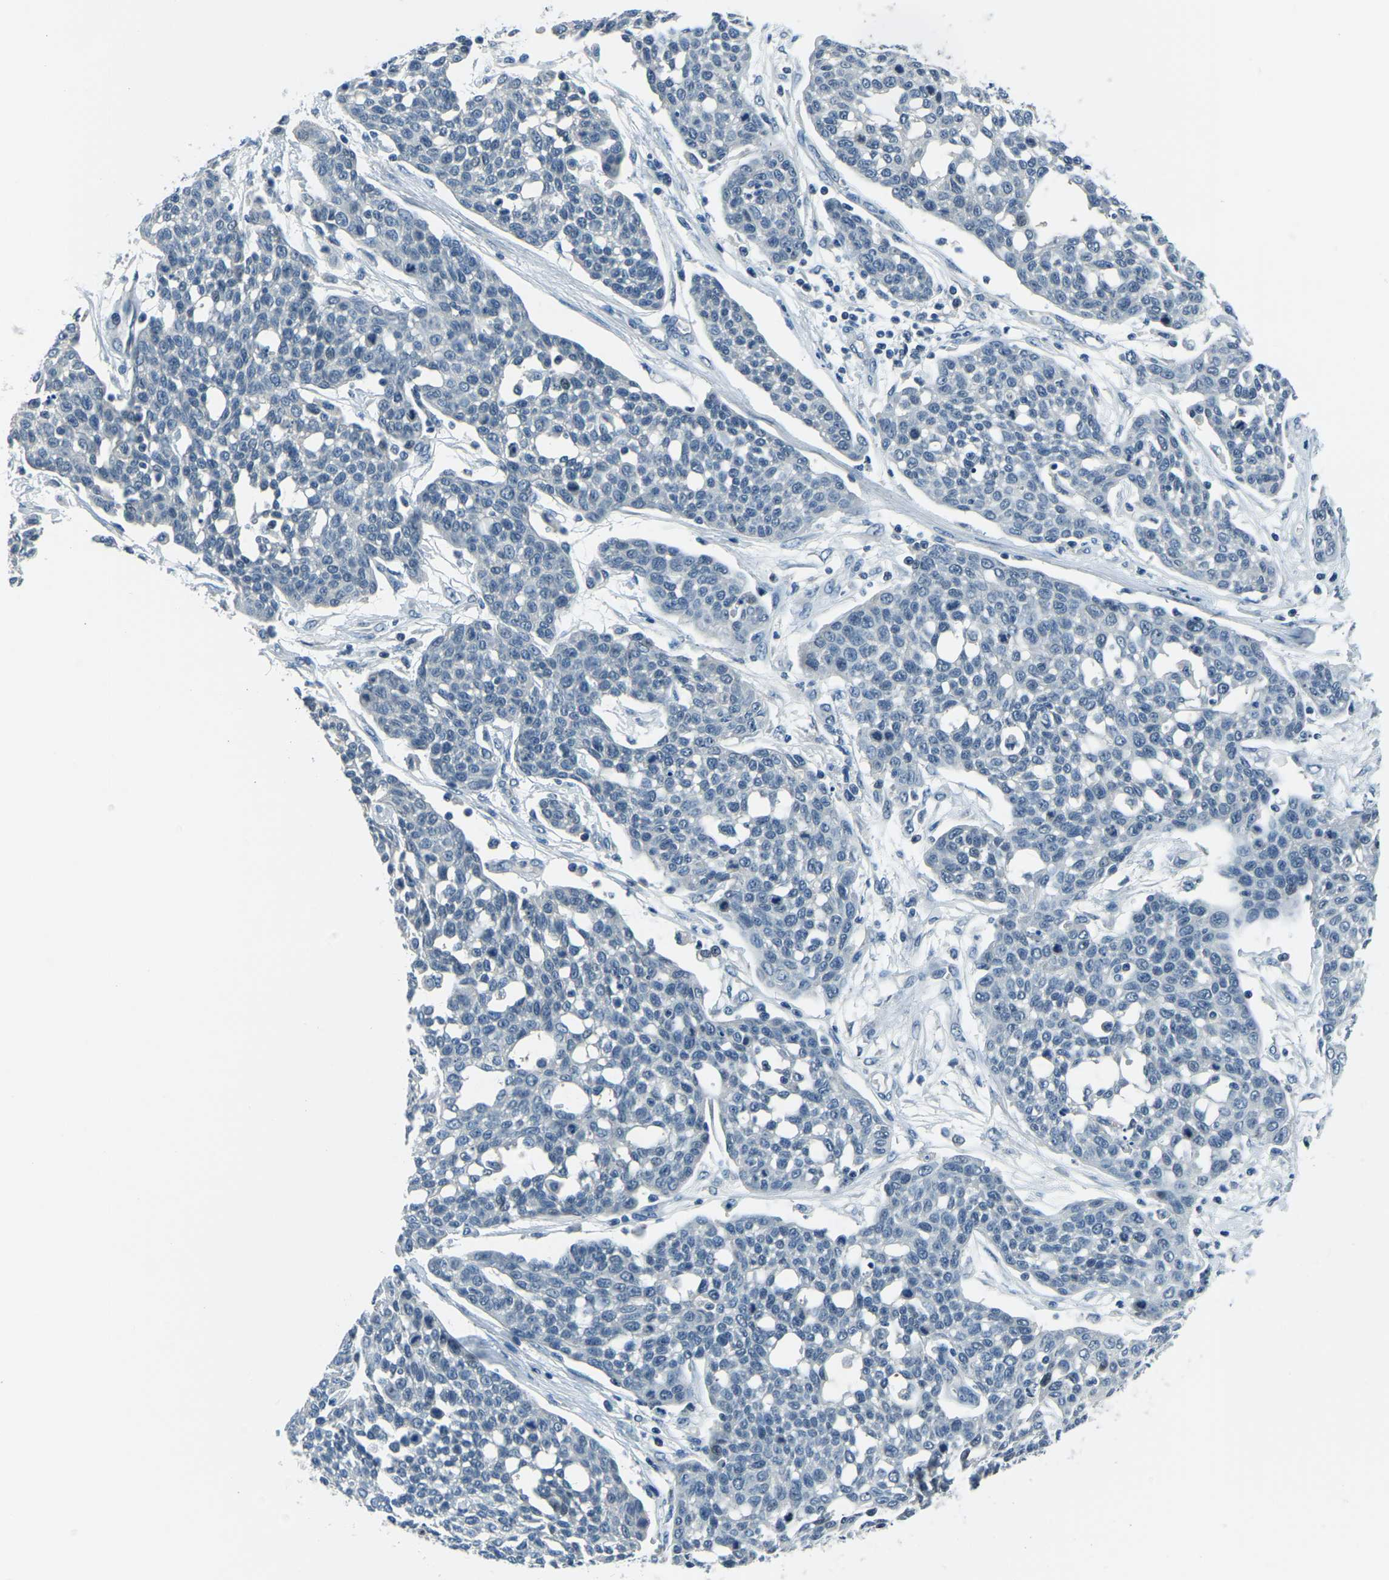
{"staining": {"intensity": "negative", "quantity": "none", "location": "none"}, "tissue": "cervical cancer", "cell_type": "Tumor cells", "image_type": "cancer", "snomed": [{"axis": "morphology", "description": "Squamous cell carcinoma, NOS"}, {"axis": "topography", "description": "Cervix"}], "caption": "Image shows no protein positivity in tumor cells of cervical cancer tissue. (Brightfield microscopy of DAB immunohistochemistry at high magnification).", "gene": "RRP1", "patient": {"sex": "female", "age": 34}}